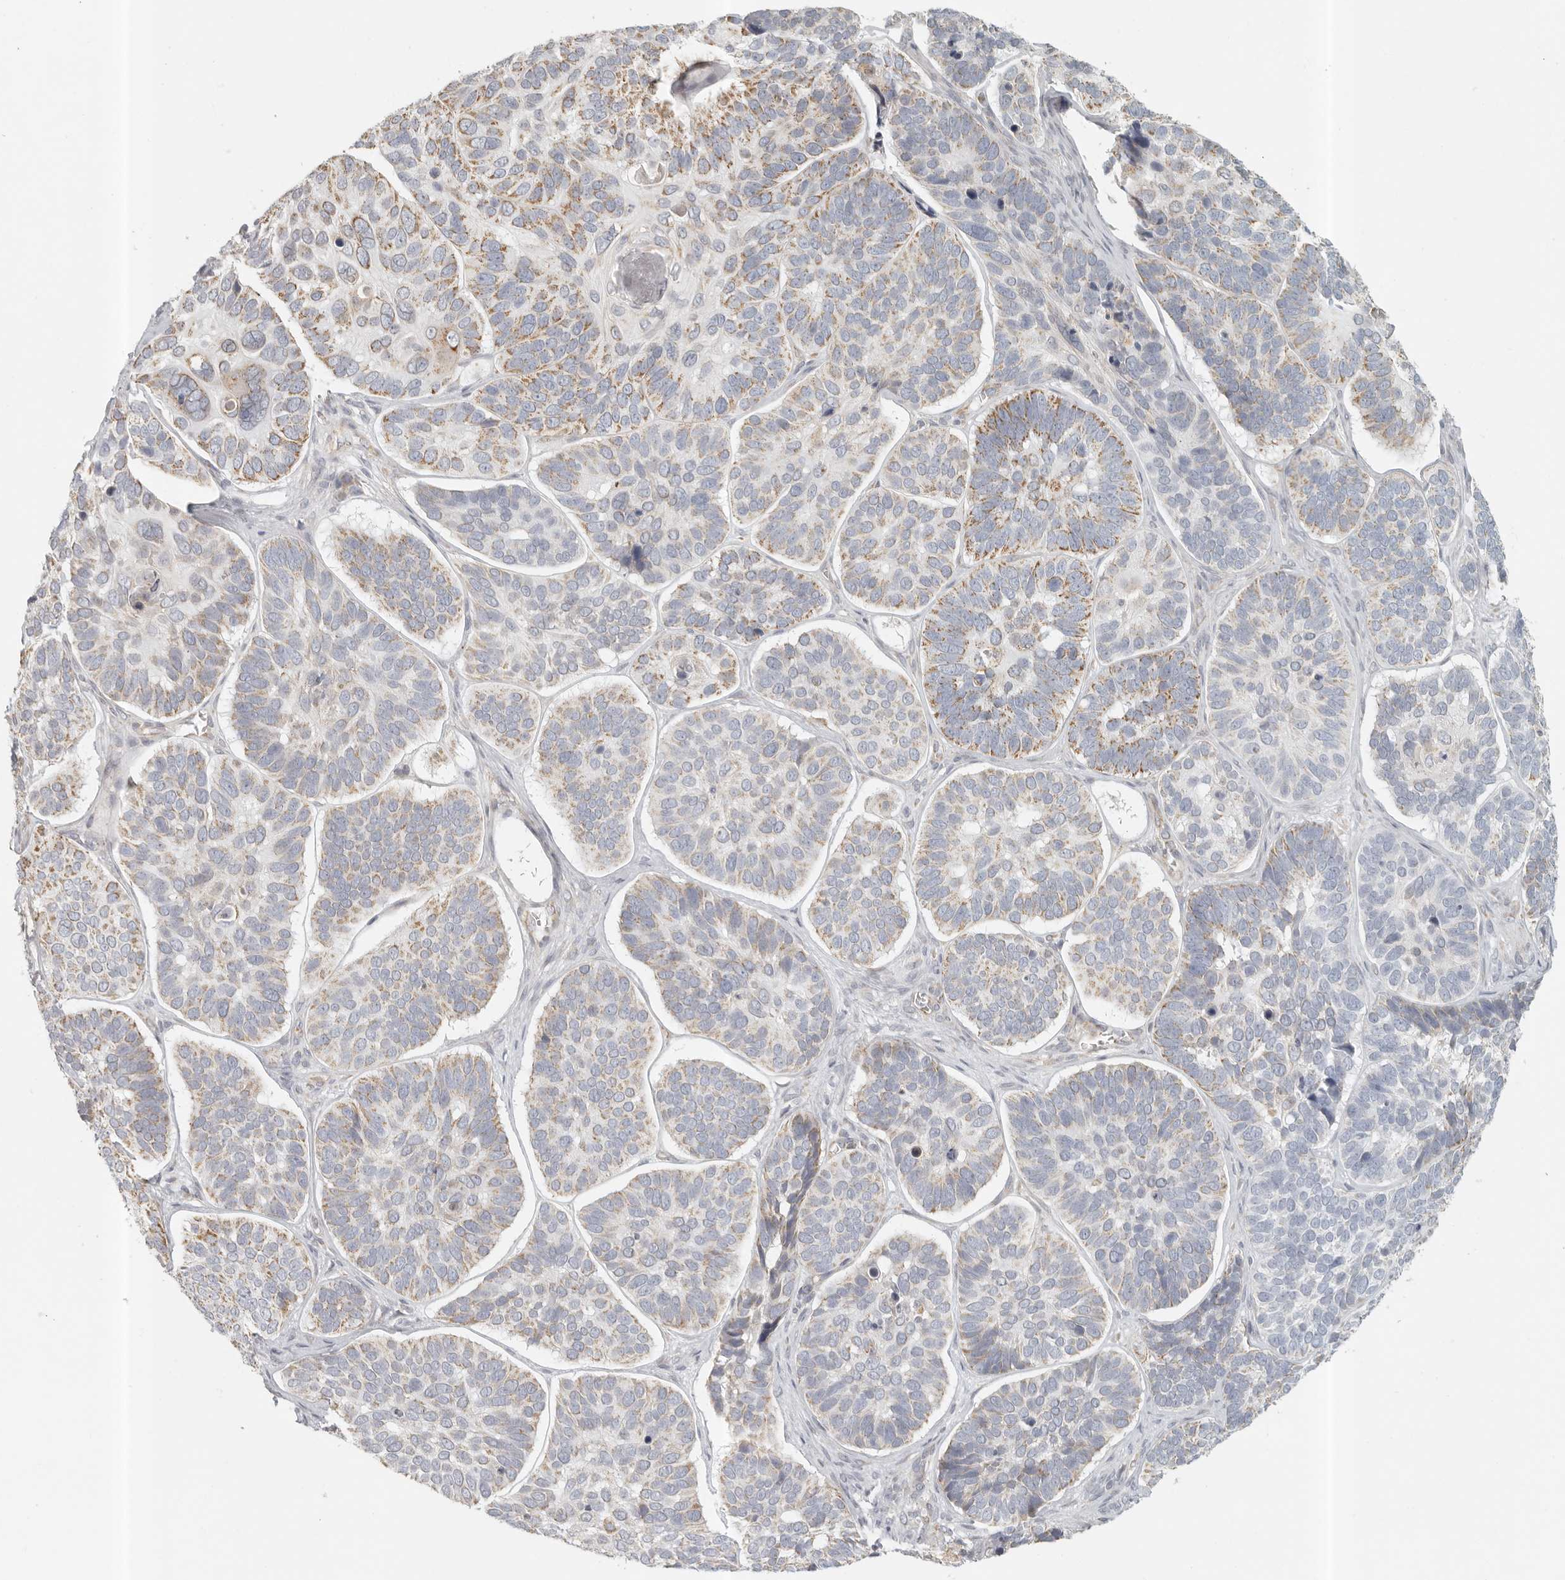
{"staining": {"intensity": "moderate", "quantity": ">75%", "location": "cytoplasmic/membranous"}, "tissue": "skin cancer", "cell_type": "Tumor cells", "image_type": "cancer", "snomed": [{"axis": "morphology", "description": "Basal cell carcinoma"}, {"axis": "topography", "description": "Skin"}], "caption": "About >75% of tumor cells in skin basal cell carcinoma demonstrate moderate cytoplasmic/membranous protein staining as visualized by brown immunohistochemical staining.", "gene": "KDF1", "patient": {"sex": "male", "age": 62}}